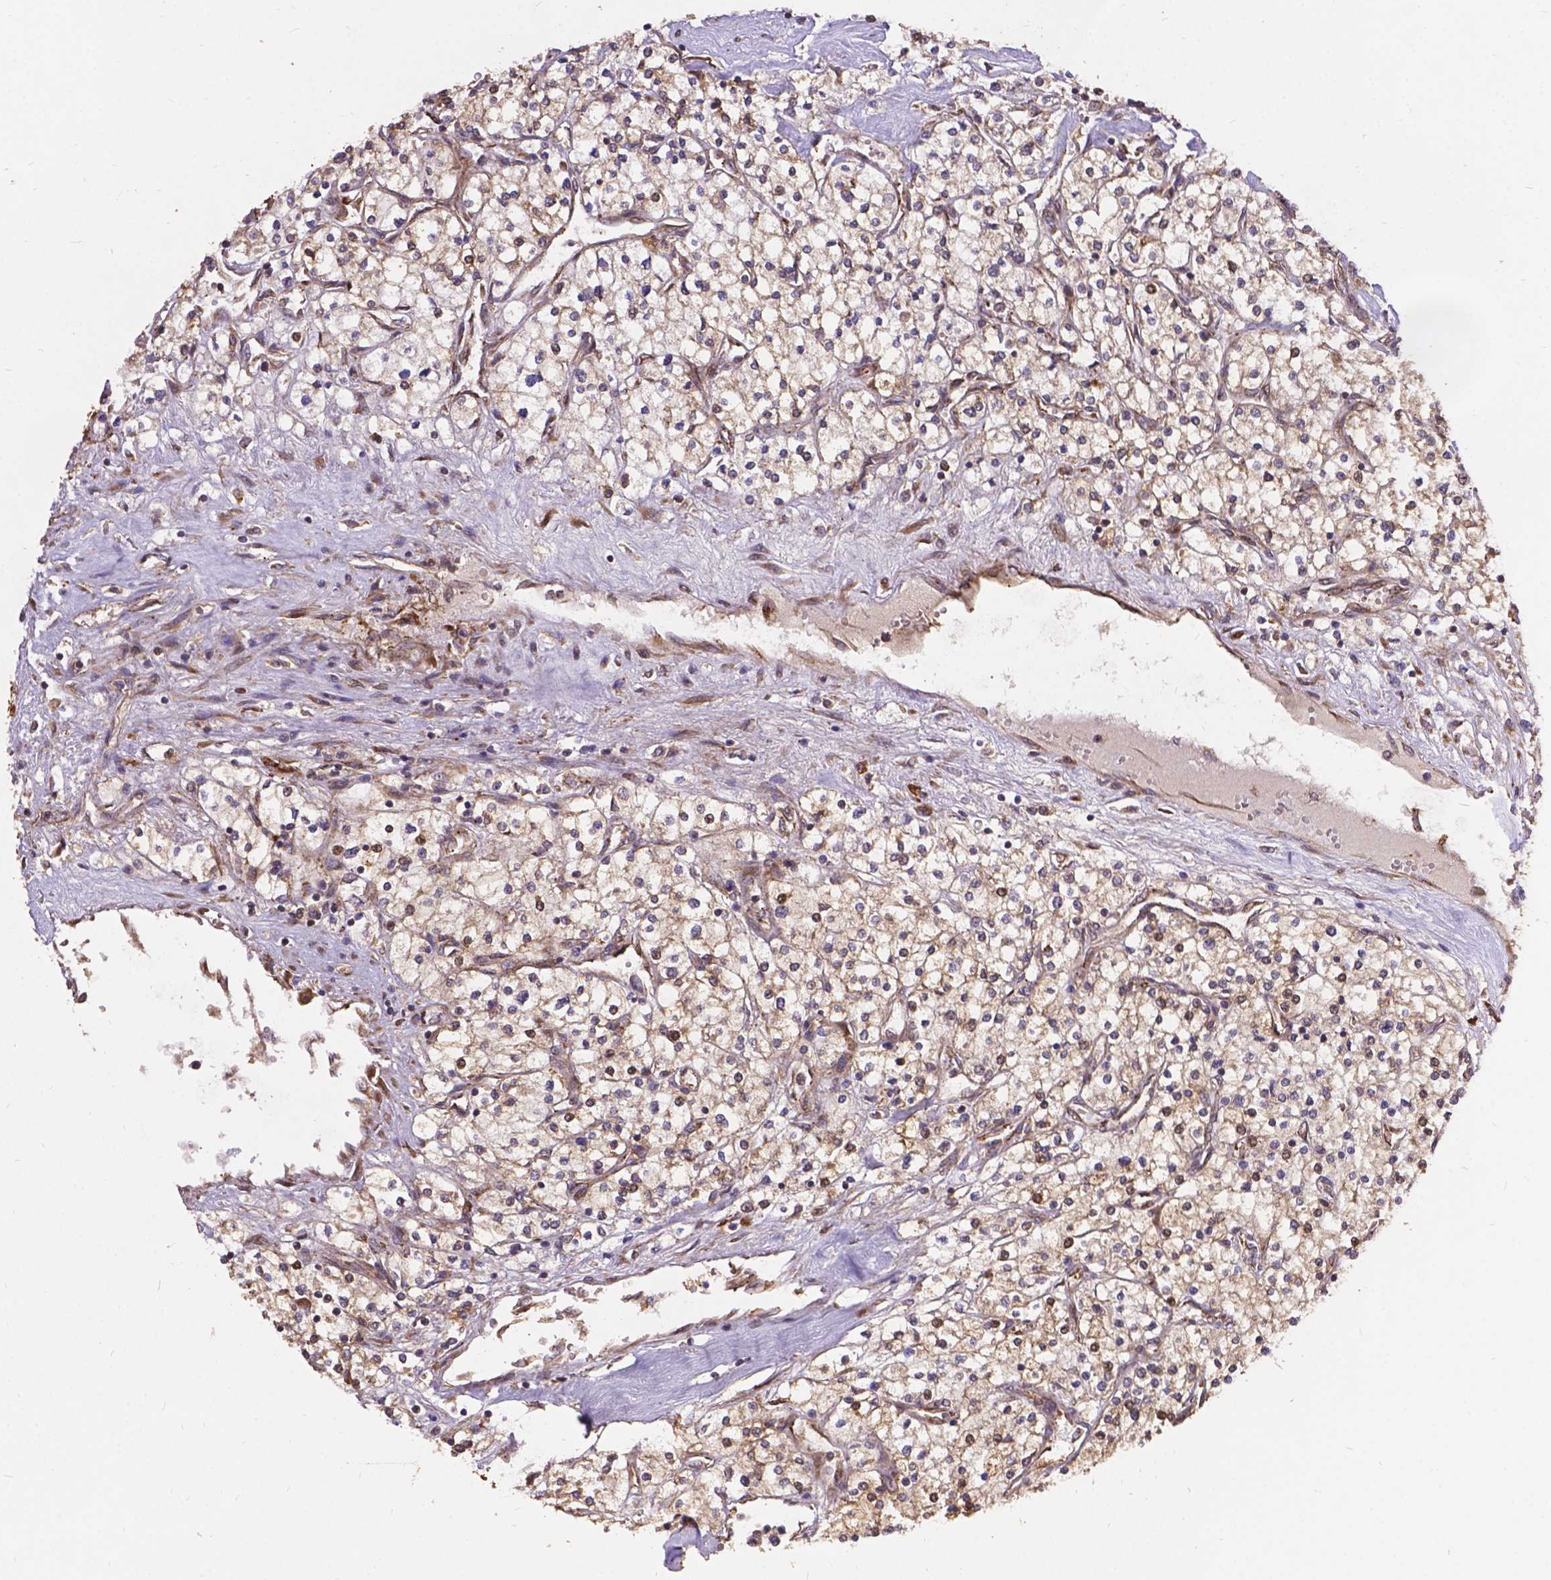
{"staining": {"intensity": "negative", "quantity": "none", "location": "none"}, "tissue": "renal cancer", "cell_type": "Tumor cells", "image_type": "cancer", "snomed": [{"axis": "morphology", "description": "Adenocarcinoma, NOS"}, {"axis": "topography", "description": "Kidney"}], "caption": "Renal cancer (adenocarcinoma) was stained to show a protein in brown. There is no significant positivity in tumor cells. The staining is performed using DAB brown chromogen with nuclei counter-stained in using hematoxylin.", "gene": "DENND6A", "patient": {"sex": "male", "age": 80}}